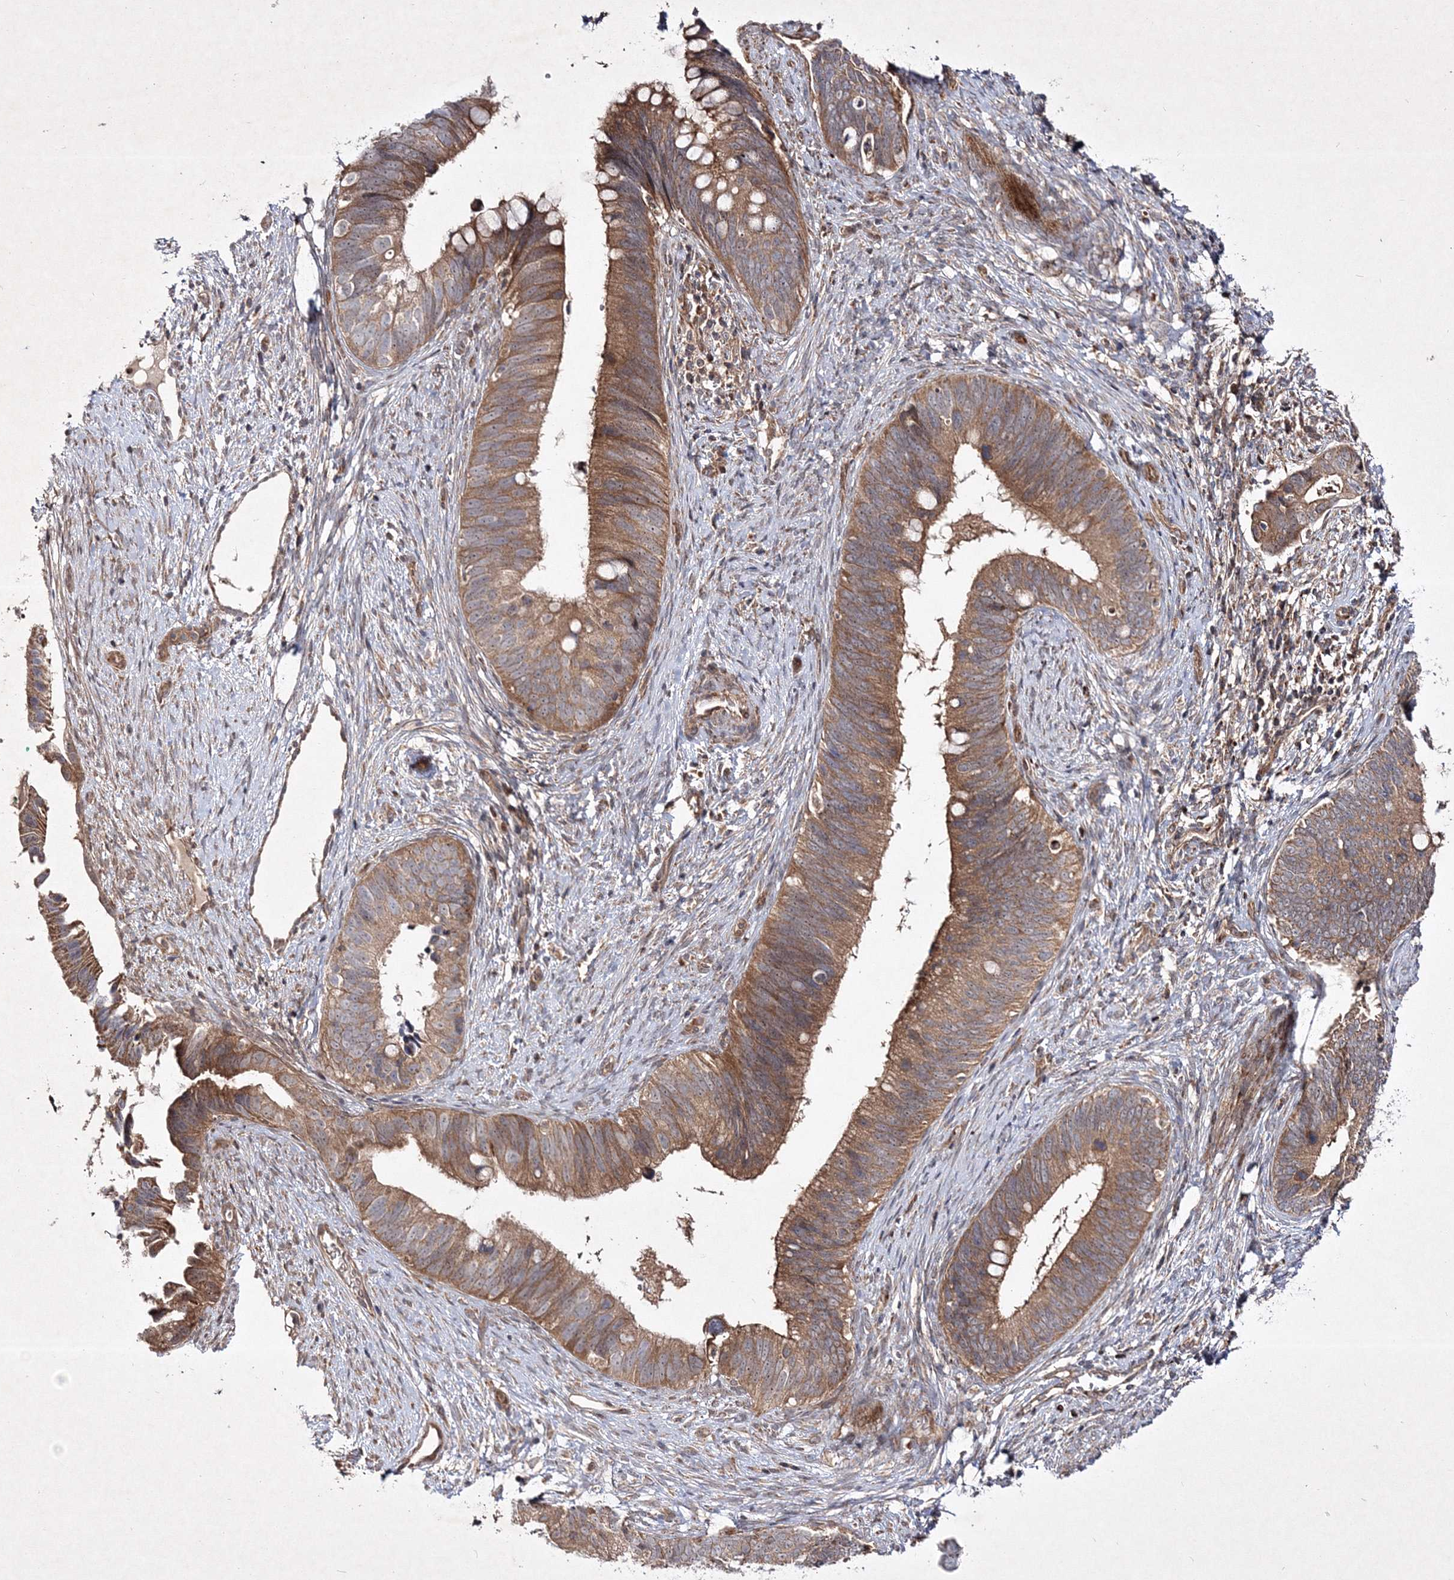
{"staining": {"intensity": "moderate", "quantity": ">75%", "location": "cytoplasmic/membranous"}, "tissue": "cervical cancer", "cell_type": "Tumor cells", "image_type": "cancer", "snomed": [{"axis": "morphology", "description": "Adenocarcinoma, NOS"}, {"axis": "topography", "description": "Cervix"}], "caption": "This photomicrograph reveals immunohistochemistry (IHC) staining of human cervical cancer (adenocarcinoma), with medium moderate cytoplasmic/membranous staining in approximately >75% of tumor cells.", "gene": "SCRN3", "patient": {"sex": "female", "age": 42}}